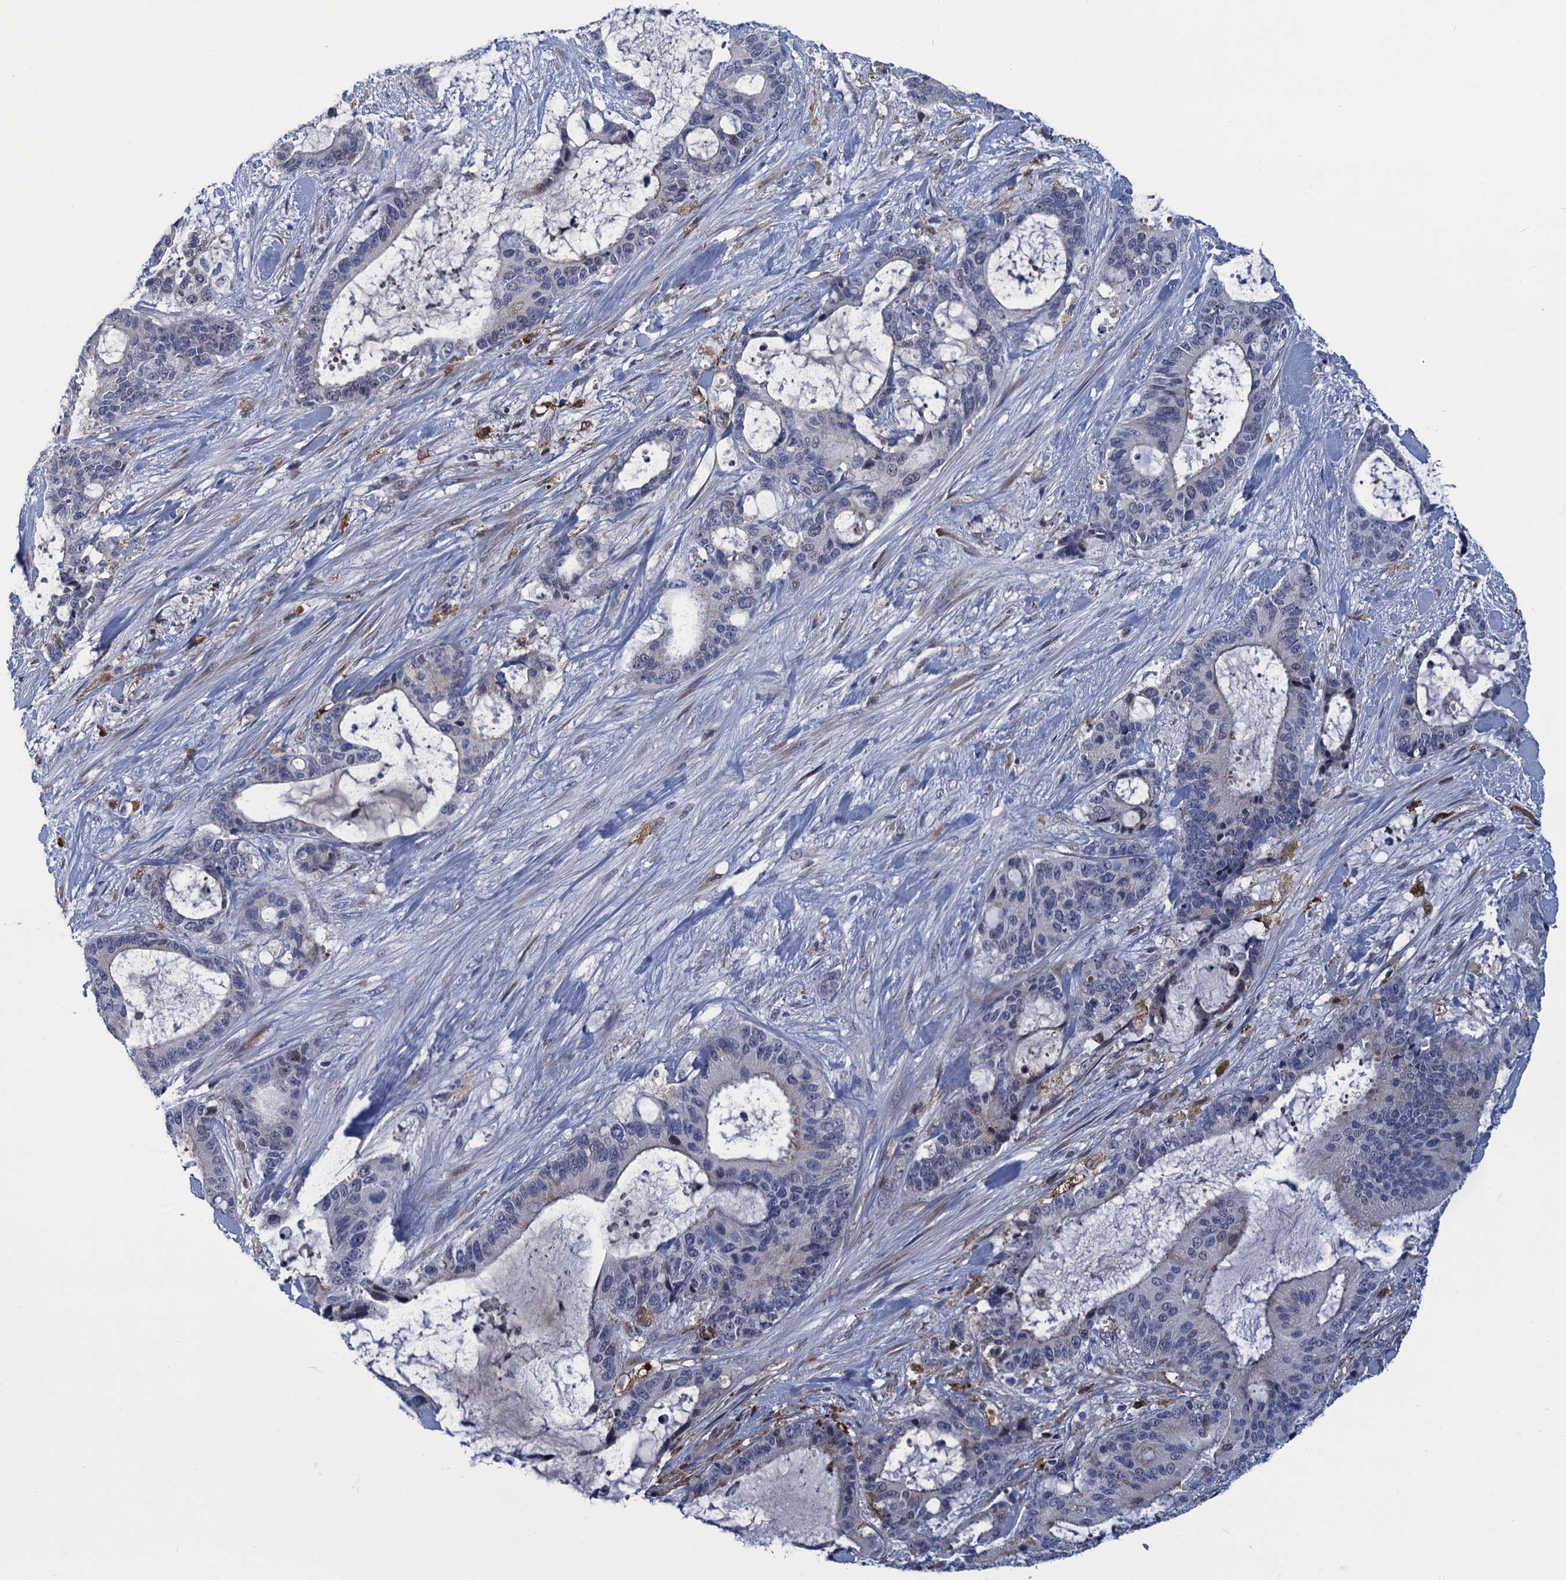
{"staining": {"intensity": "negative", "quantity": "none", "location": "none"}, "tissue": "liver cancer", "cell_type": "Tumor cells", "image_type": "cancer", "snomed": [{"axis": "morphology", "description": "Normal tissue, NOS"}, {"axis": "morphology", "description": "Cholangiocarcinoma"}, {"axis": "topography", "description": "Liver"}, {"axis": "topography", "description": "Peripheral nerve tissue"}], "caption": "Immunohistochemistry (IHC) image of liver cancer stained for a protein (brown), which shows no positivity in tumor cells. (DAB immunohistochemistry, high magnification).", "gene": "DNHD1", "patient": {"sex": "female", "age": 73}}